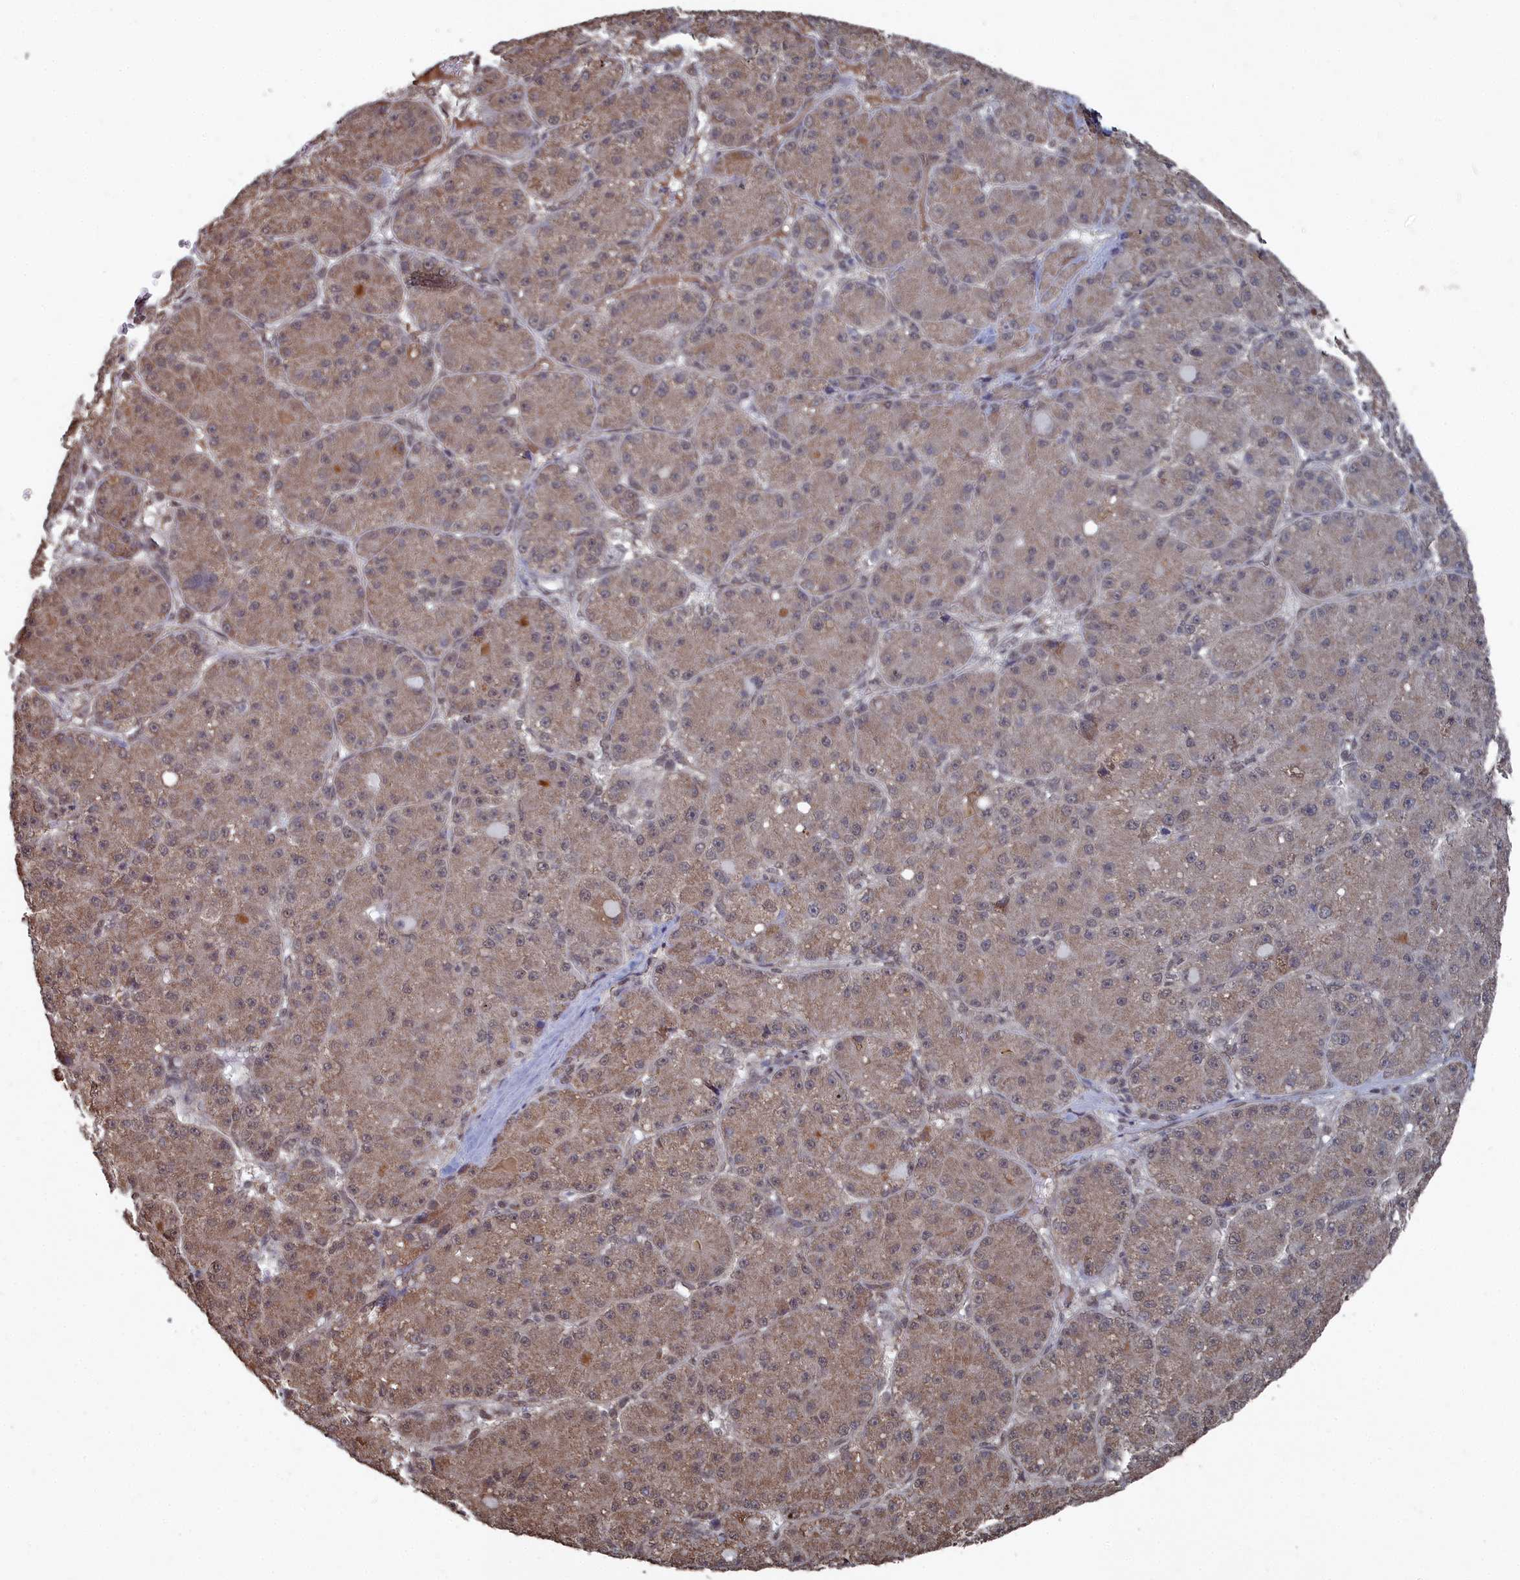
{"staining": {"intensity": "moderate", "quantity": ">75%", "location": "cytoplasmic/membranous"}, "tissue": "liver cancer", "cell_type": "Tumor cells", "image_type": "cancer", "snomed": [{"axis": "morphology", "description": "Carcinoma, Hepatocellular, NOS"}, {"axis": "topography", "description": "Liver"}], "caption": "An image of liver hepatocellular carcinoma stained for a protein reveals moderate cytoplasmic/membranous brown staining in tumor cells.", "gene": "CCNP", "patient": {"sex": "male", "age": 67}}